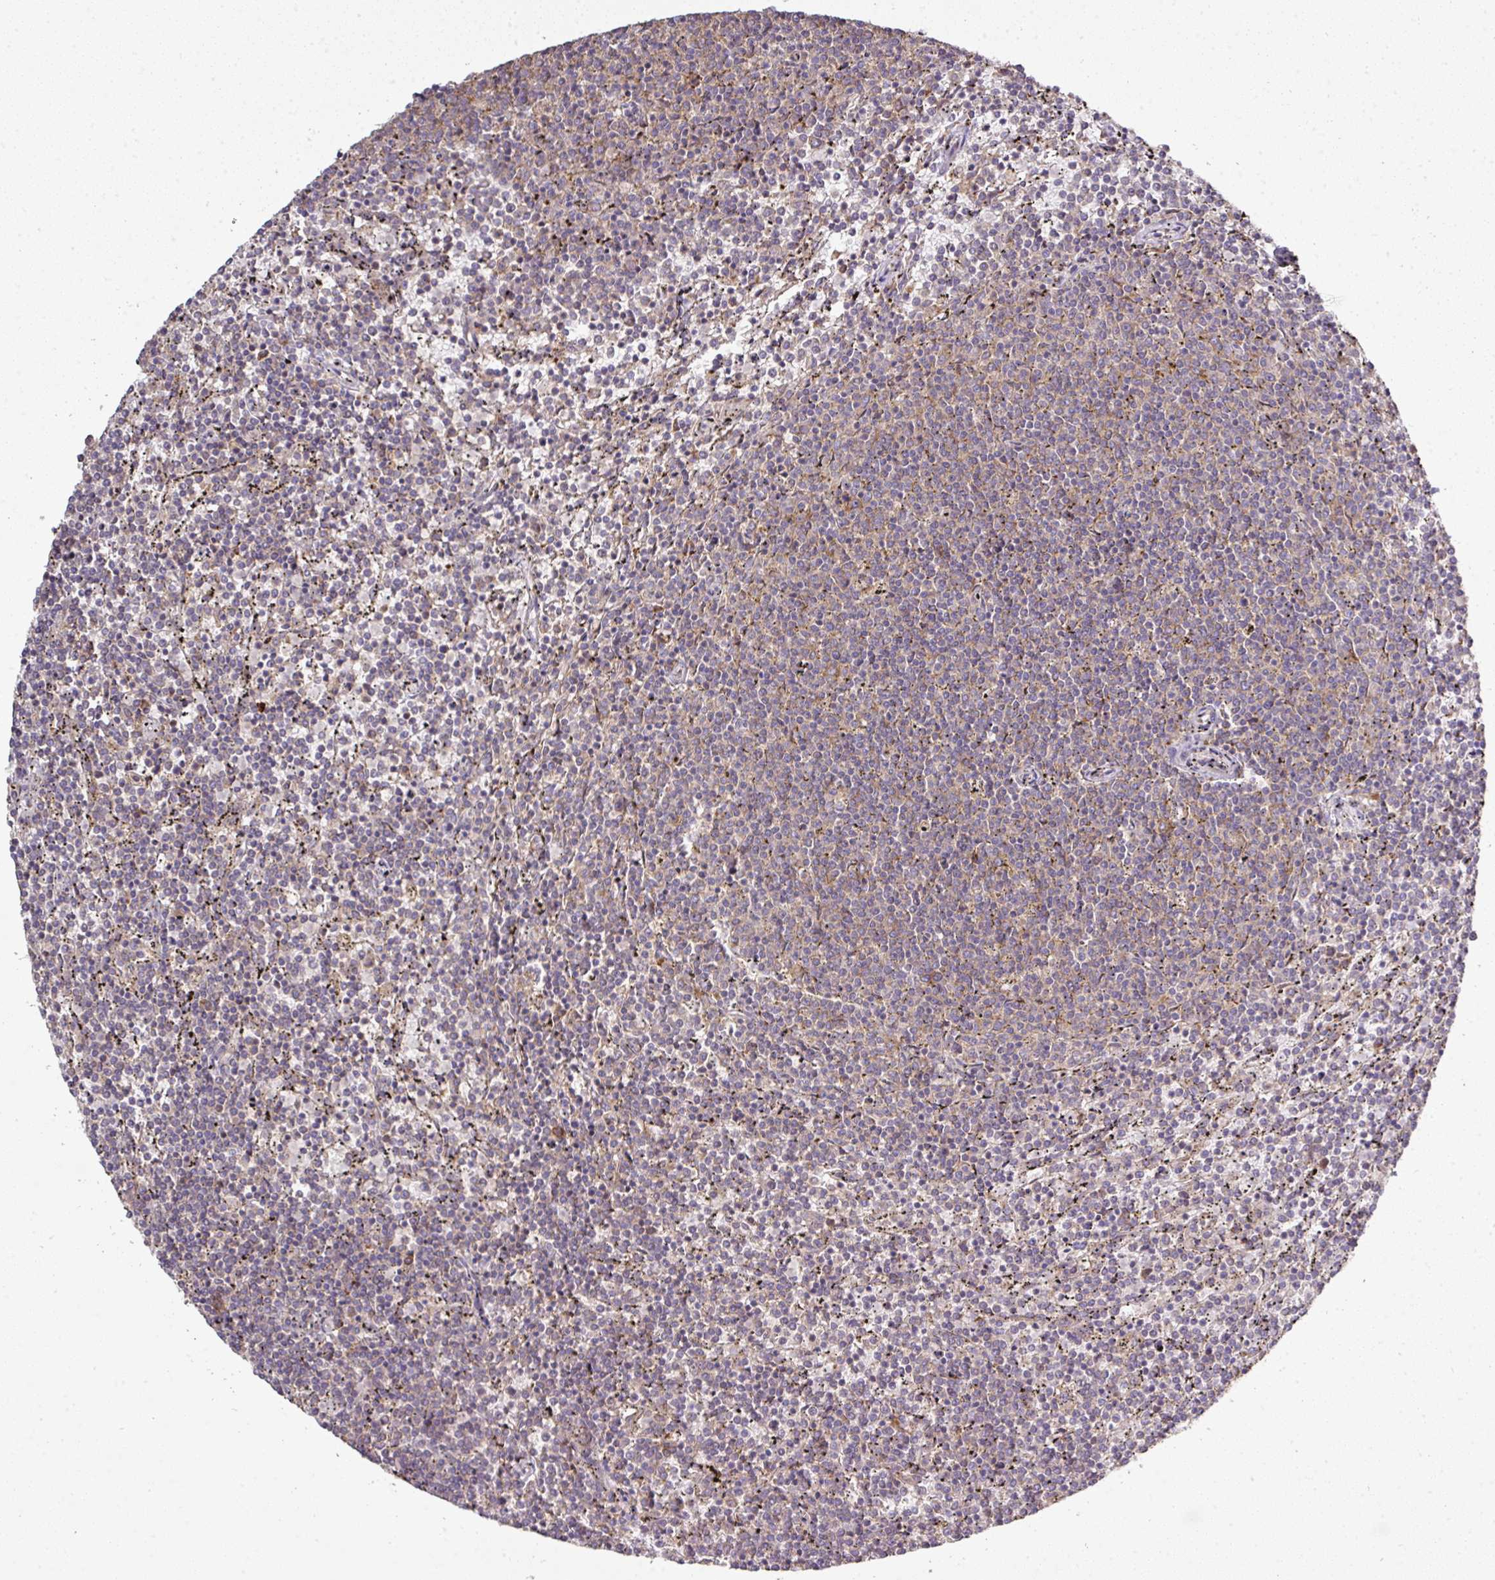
{"staining": {"intensity": "weak", "quantity": "25%-75%", "location": "cytoplasmic/membranous"}, "tissue": "lymphoma", "cell_type": "Tumor cells", "image_type": "cancer", "snomed": [{"axis": "morphology", "description": "Malignant lymphoma, non-Hodgkin's type, Low grade"}, {"axis": "topography", "description": "Spleen"}], "caption": "Protein expression analysis of human malignant lymphoma, non-Hodgkin's type (low-grade) reveals weak cytoplasmic/membranous expression in about 25%-75% of tumor cells.", "gene": "GALP", "patient": {"sex": "female", "age": 50}}